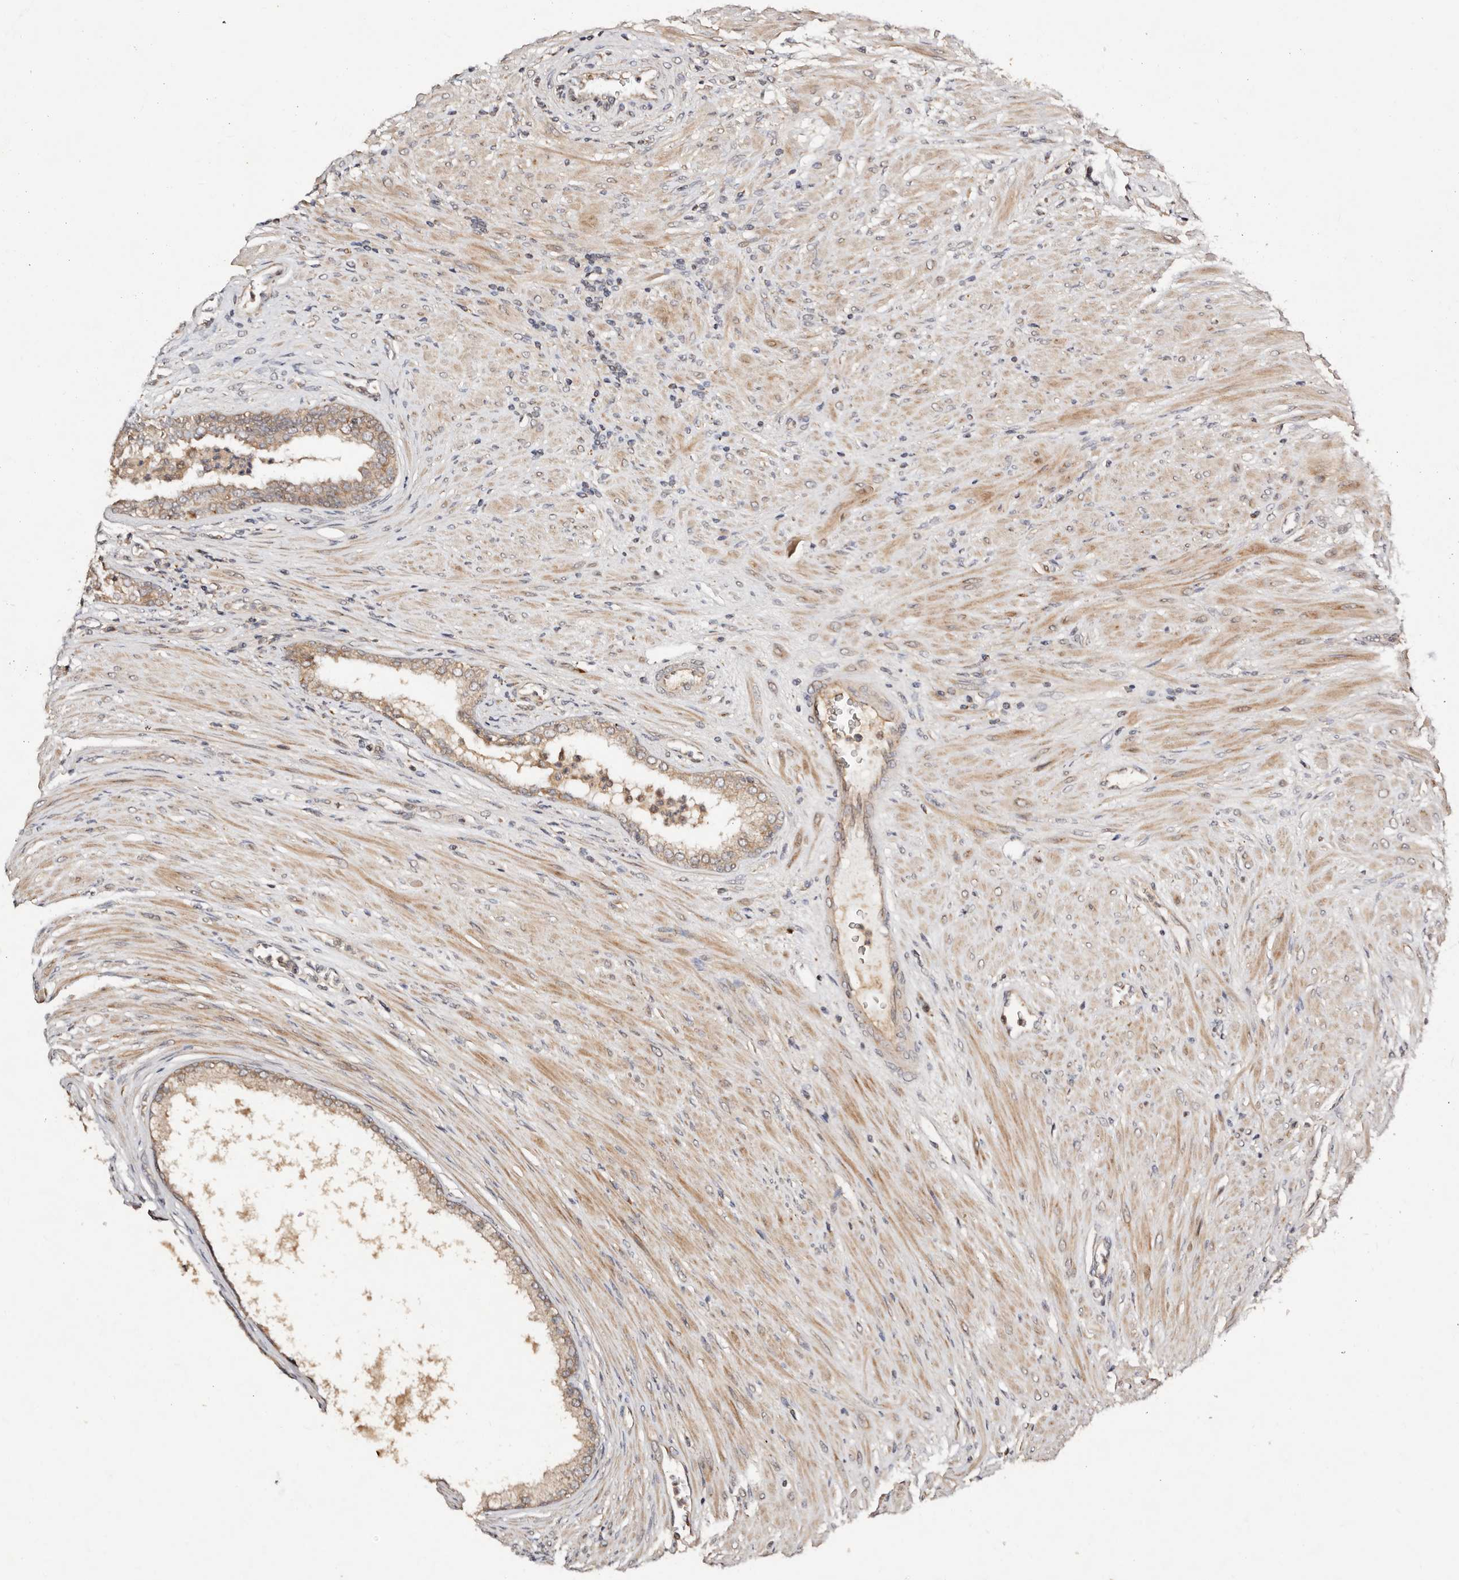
{"staining": {"intensity": "weak", "quantity": ">75%", "location": "cytoplasmic/membranous"}, "tissue": "prostate cancer", "cell_type": "Tumor cells", "image_type": "cancer", "snomed": [{"axis": "morphology", "description": "Normal tissue, NOS"}, {"axis": "morphology", "description": "Adenocarcinoma, Low grade"}, {"axis": "topography", "description": "Prostate"}, {"axis": "topography", "description": "Peripheral nerve tissue"}], "caption": "Protein positivity by immunohistochemistry (IHC) exhibits weak cytoplasmic/membranous staining in about >75% of tumor cells in low-grade adenocarcinoma (prostate).", "gene": "DENND11", "patient": {"sex": "male", "age": 71}}